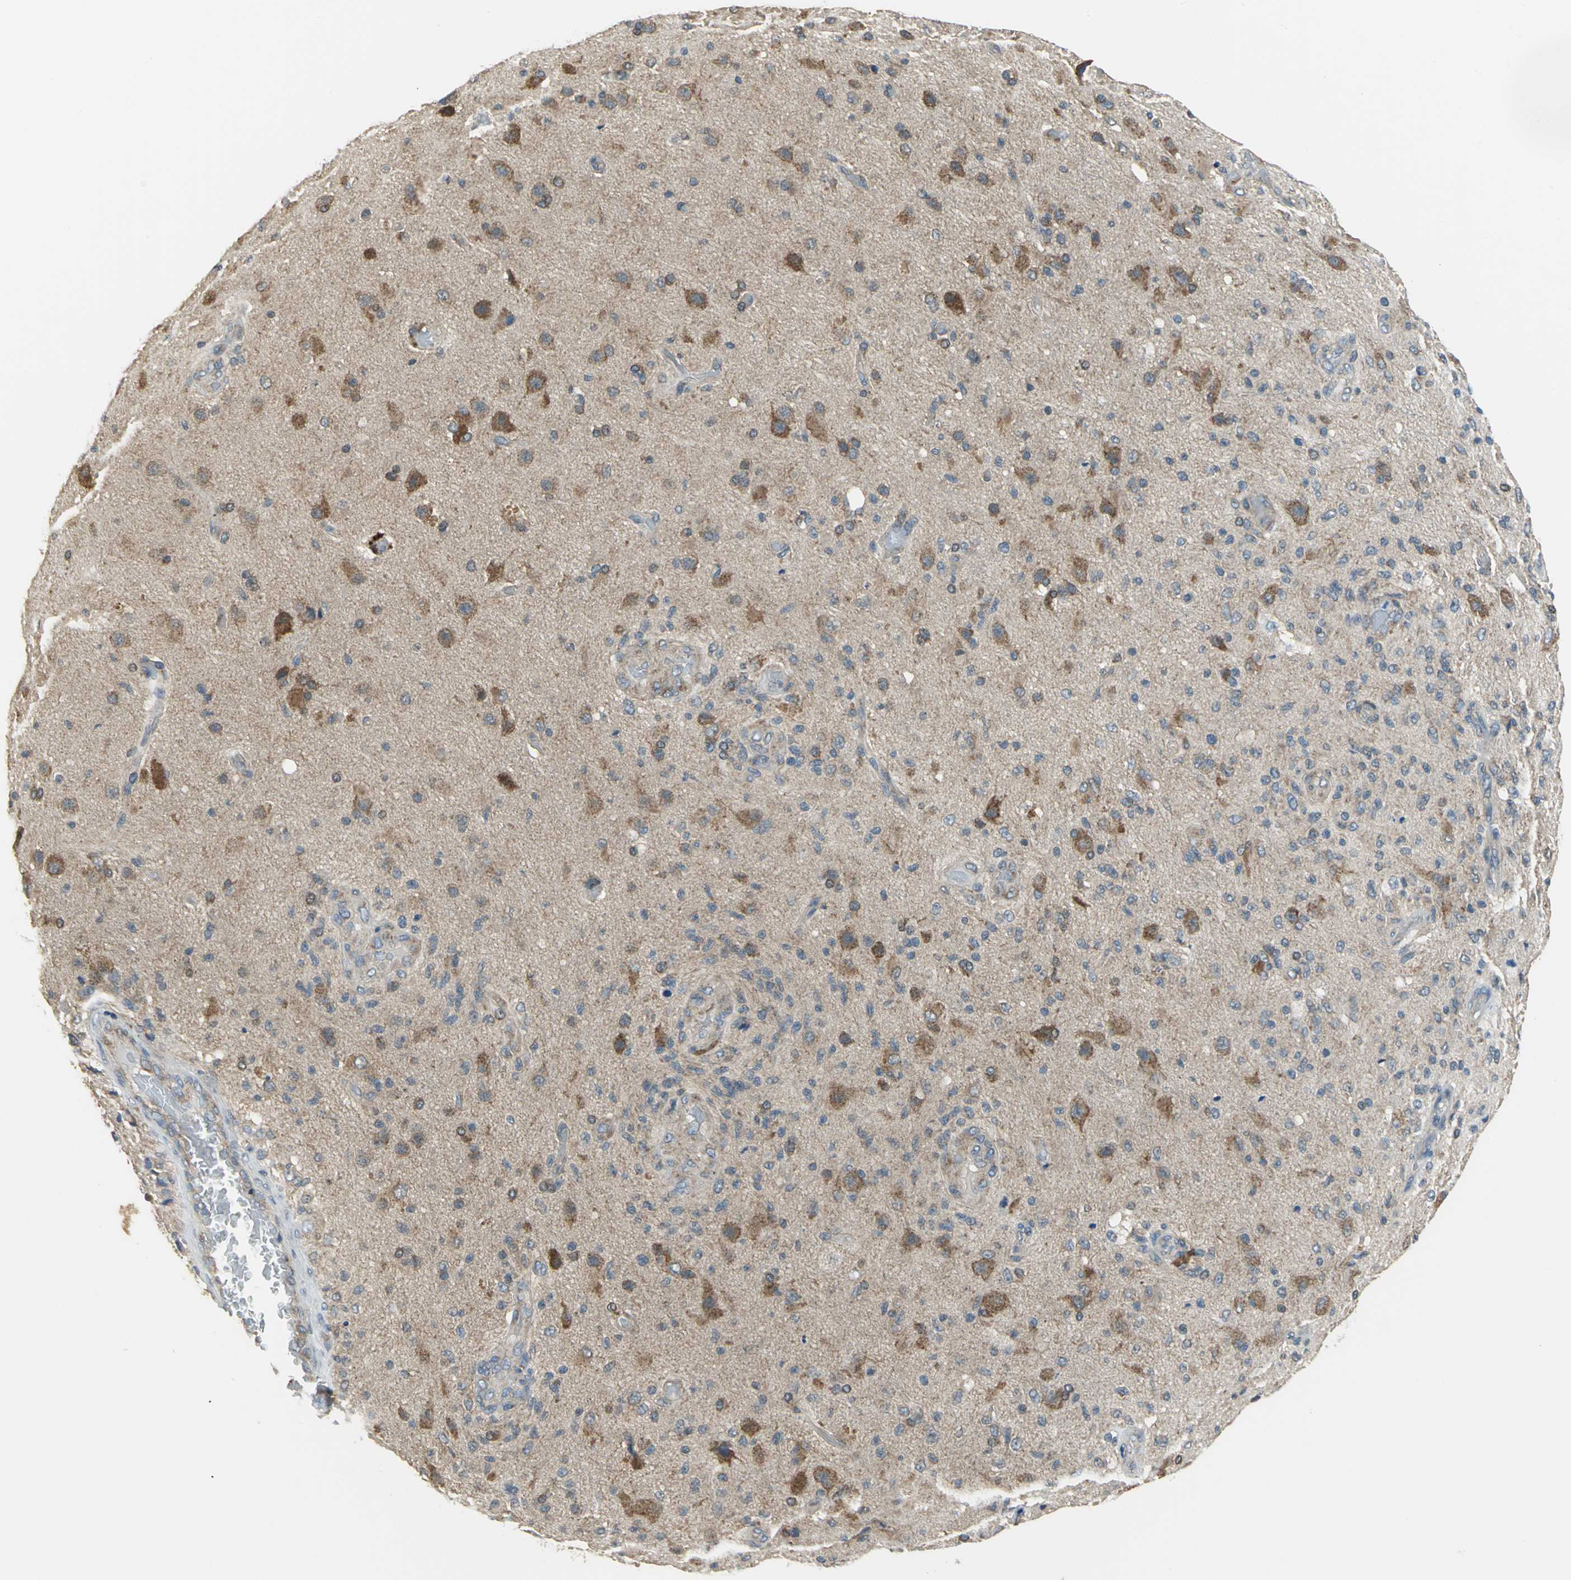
{"staining": {"intensity": "moderate", "quantity": "<25%", "location": "cytoplasmic/membranous"}, "tissue": "glioma", "cell_type": "Tumor cells", "image_type": "cancer", "snomed": [{"axis": "morphology", "description": "Normal tissue, NOS"}, {"axis": "morphology", "description": "Glioma, malignant, High grade"}, {"axis": "topography", "description": "Cerebral cortex"}], "caption": "Protein expression analysis of malignant glioma (high-grade) reveals moderate cytoplasmic/membranous staining in about <25% of tumor cells.", "gene": "TRAK1", "patient": {"sex": "male", "age": 77}}